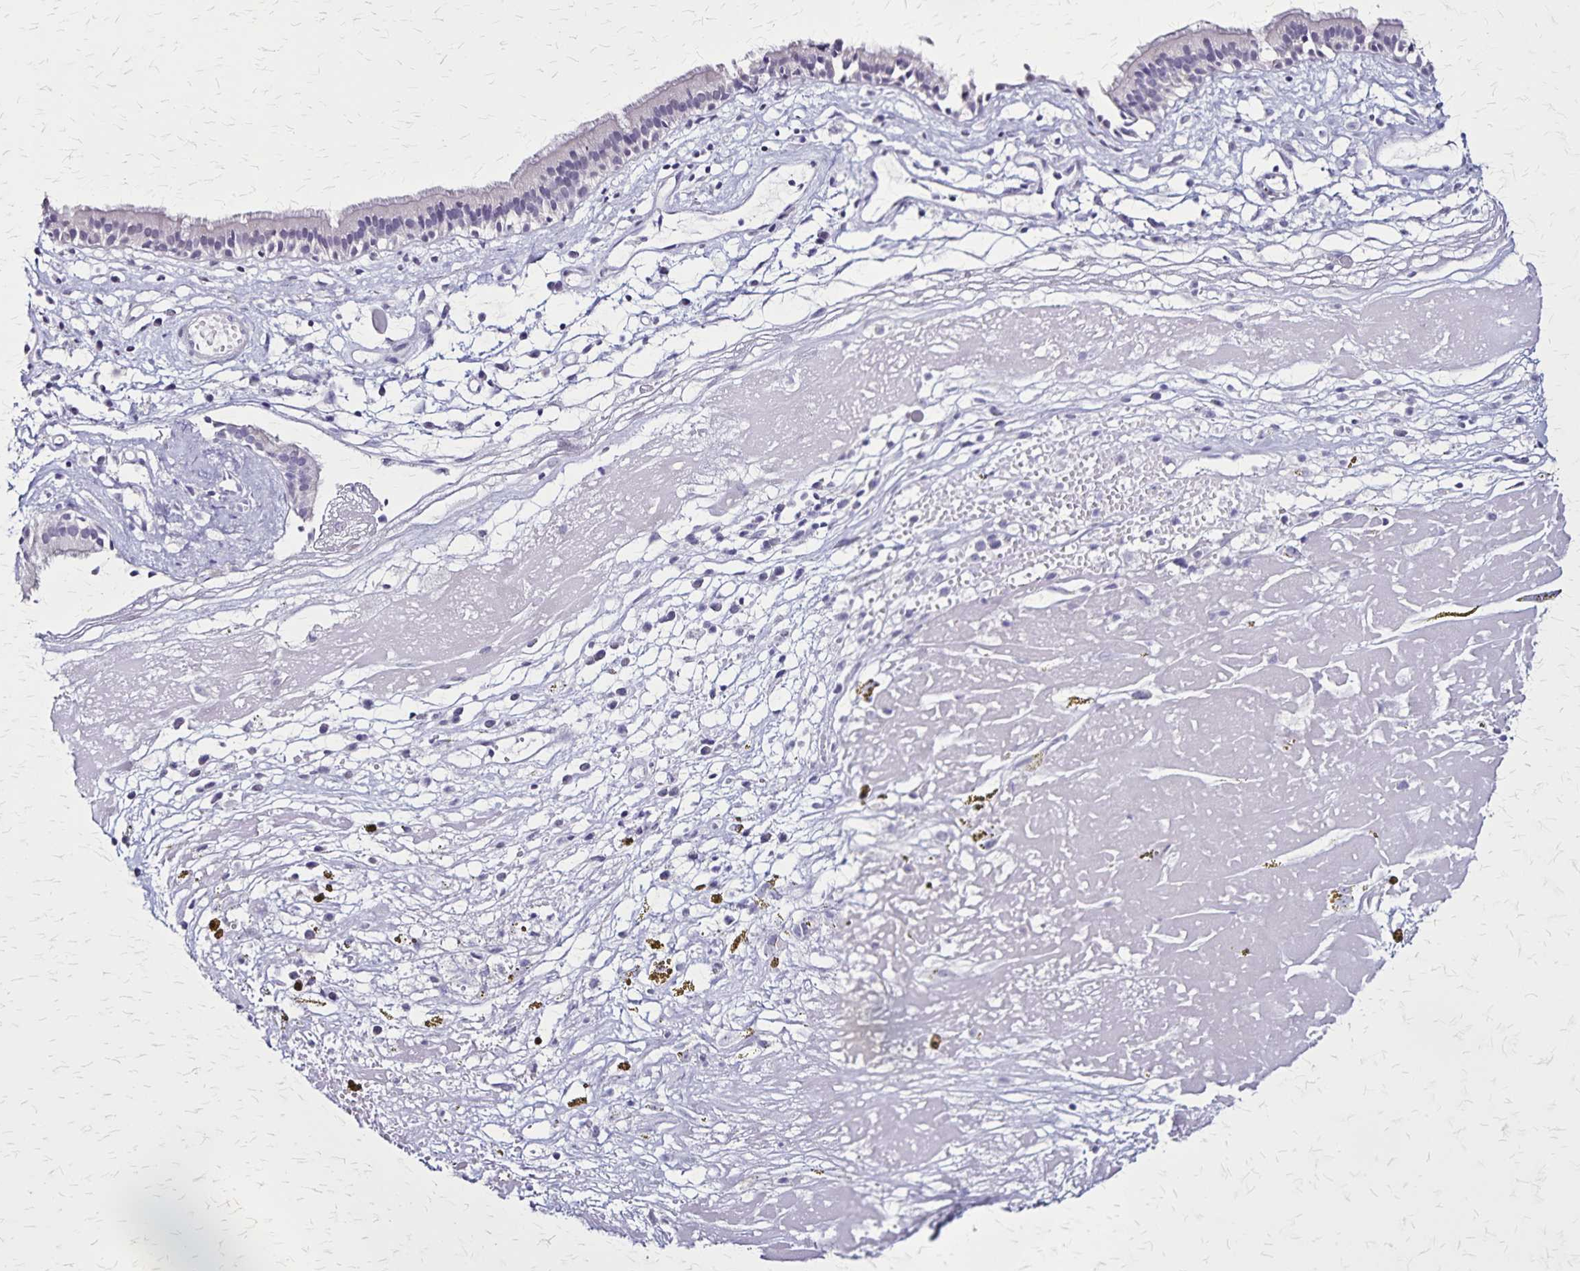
{"staining": {"intensity": "negative", "quantity": "none", "location": "none"}, "tissue": "nasopharynx", "cell_type": "Respiratory epithelial cells", "image_type": "normal", "snomed": [{"axis": "morphology", "description": "Normal tissue, NOS"}, {"axis": "topography", "description": "Nasopharynx"}], "caption": "Unremarkable nasopharynx was stained to show a protein in brown. There is no significant staining in respiratory epithelial cells. The staining is performed using DAB (3,3'-diaminobenzidine) brown chromogen with nuclei counter-stained in using hematoxylin.", "gene": "PLXNA4", "patient": {"sex": "male", "age": 24}}